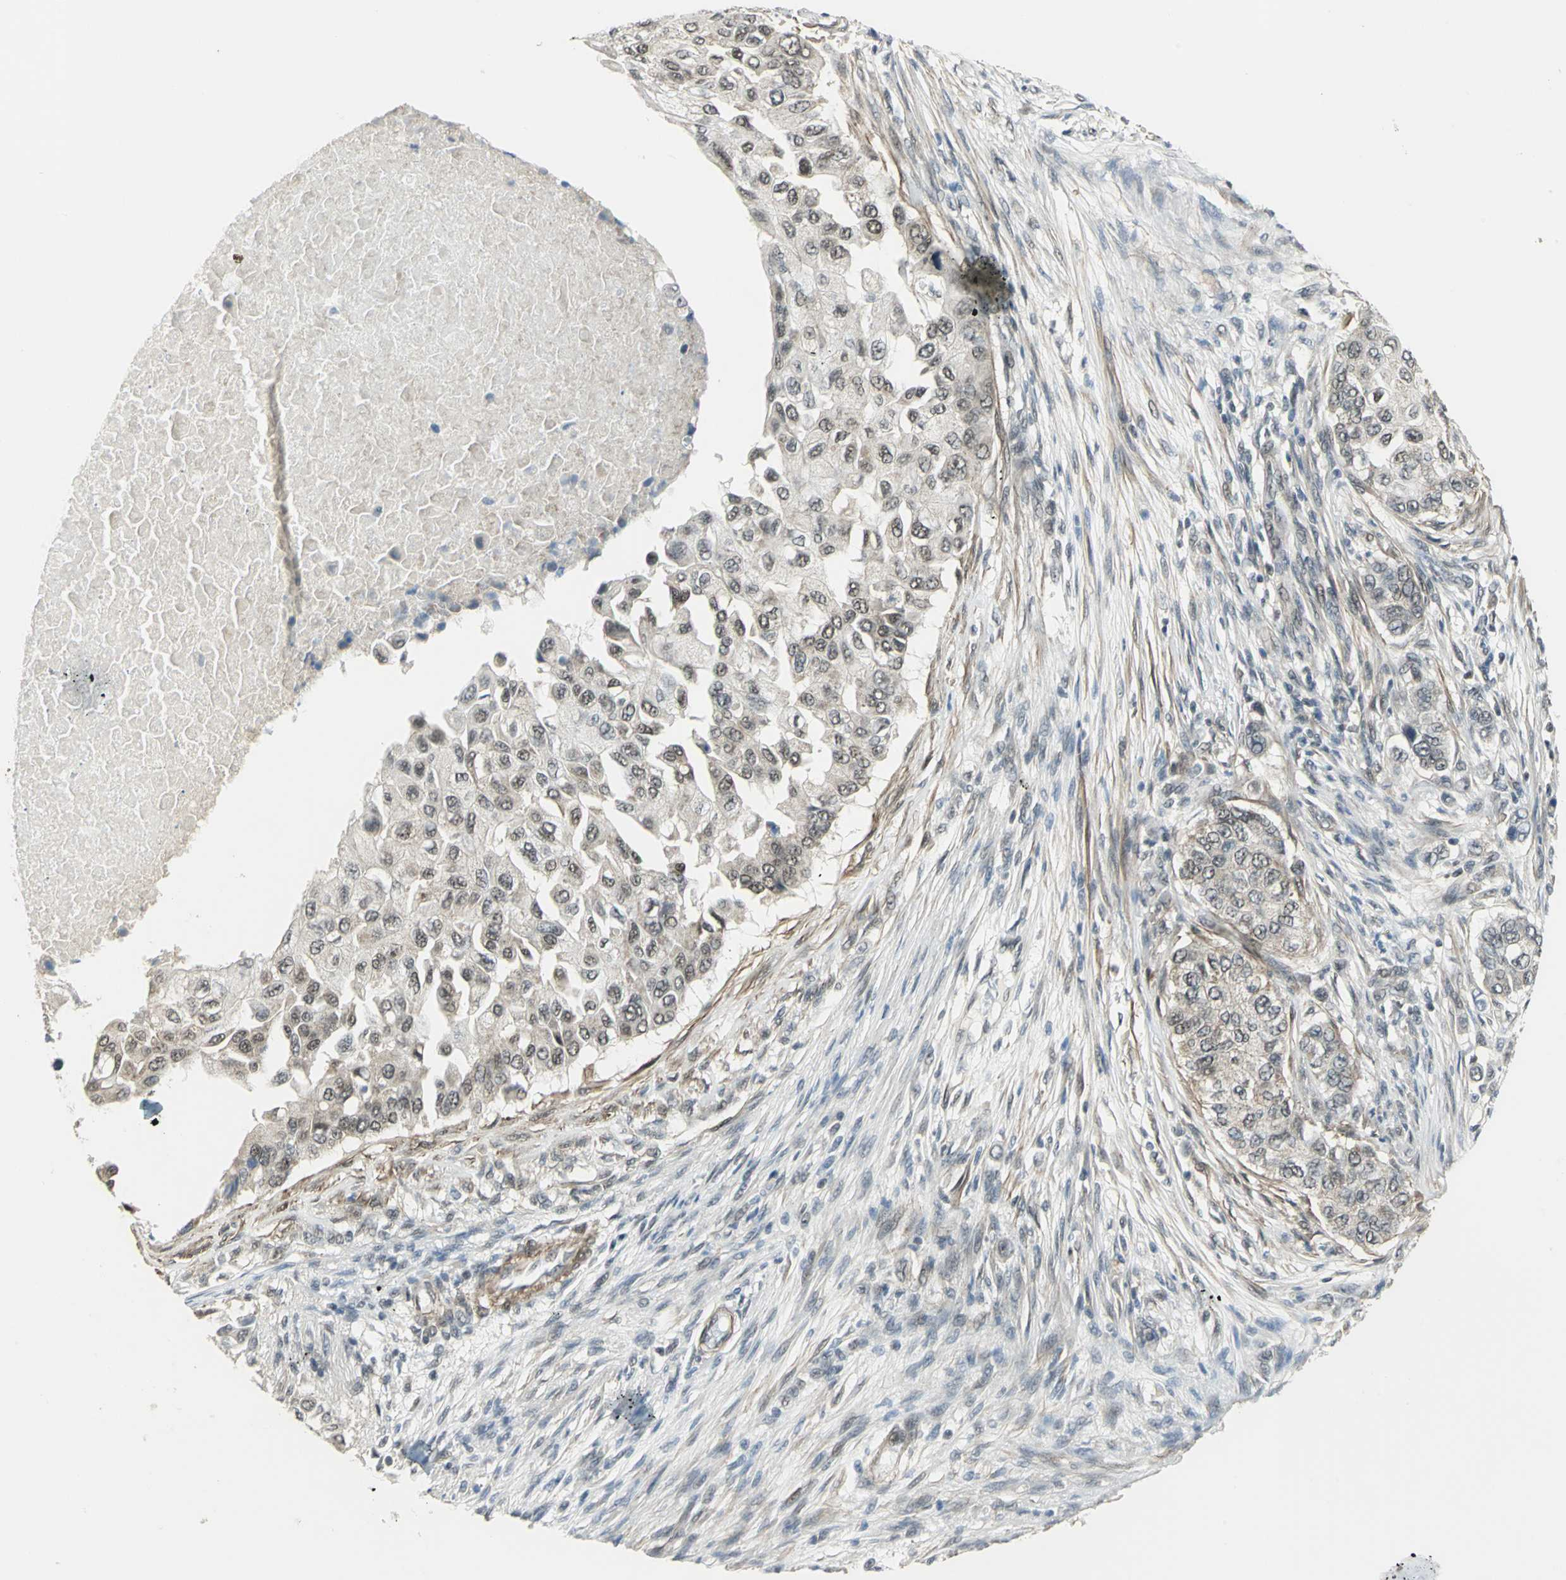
{"staining": {"intensity": "weak", "quantity": ">75%", "location": "cytoplasmic/membranous,nuclear"}, "tissue": "breast cancer", "cell_type": "Tumor cells", "image_type": "cancer", "snomed": [{"axis": "morphology", "description": "Normal tissue, NOS"}, {"axis": "morphology", "description": "Duct carcinoma"}, {"axis": "topography", "description": "Breast"}], "caption": "The immunohistochemical stain labels weak cytoplasmic/membranous and nuclear positivity in tumor cells of breast cancer tissue.", "gene": "MTA1", "patient": {"sex": "female", "age": 49}}